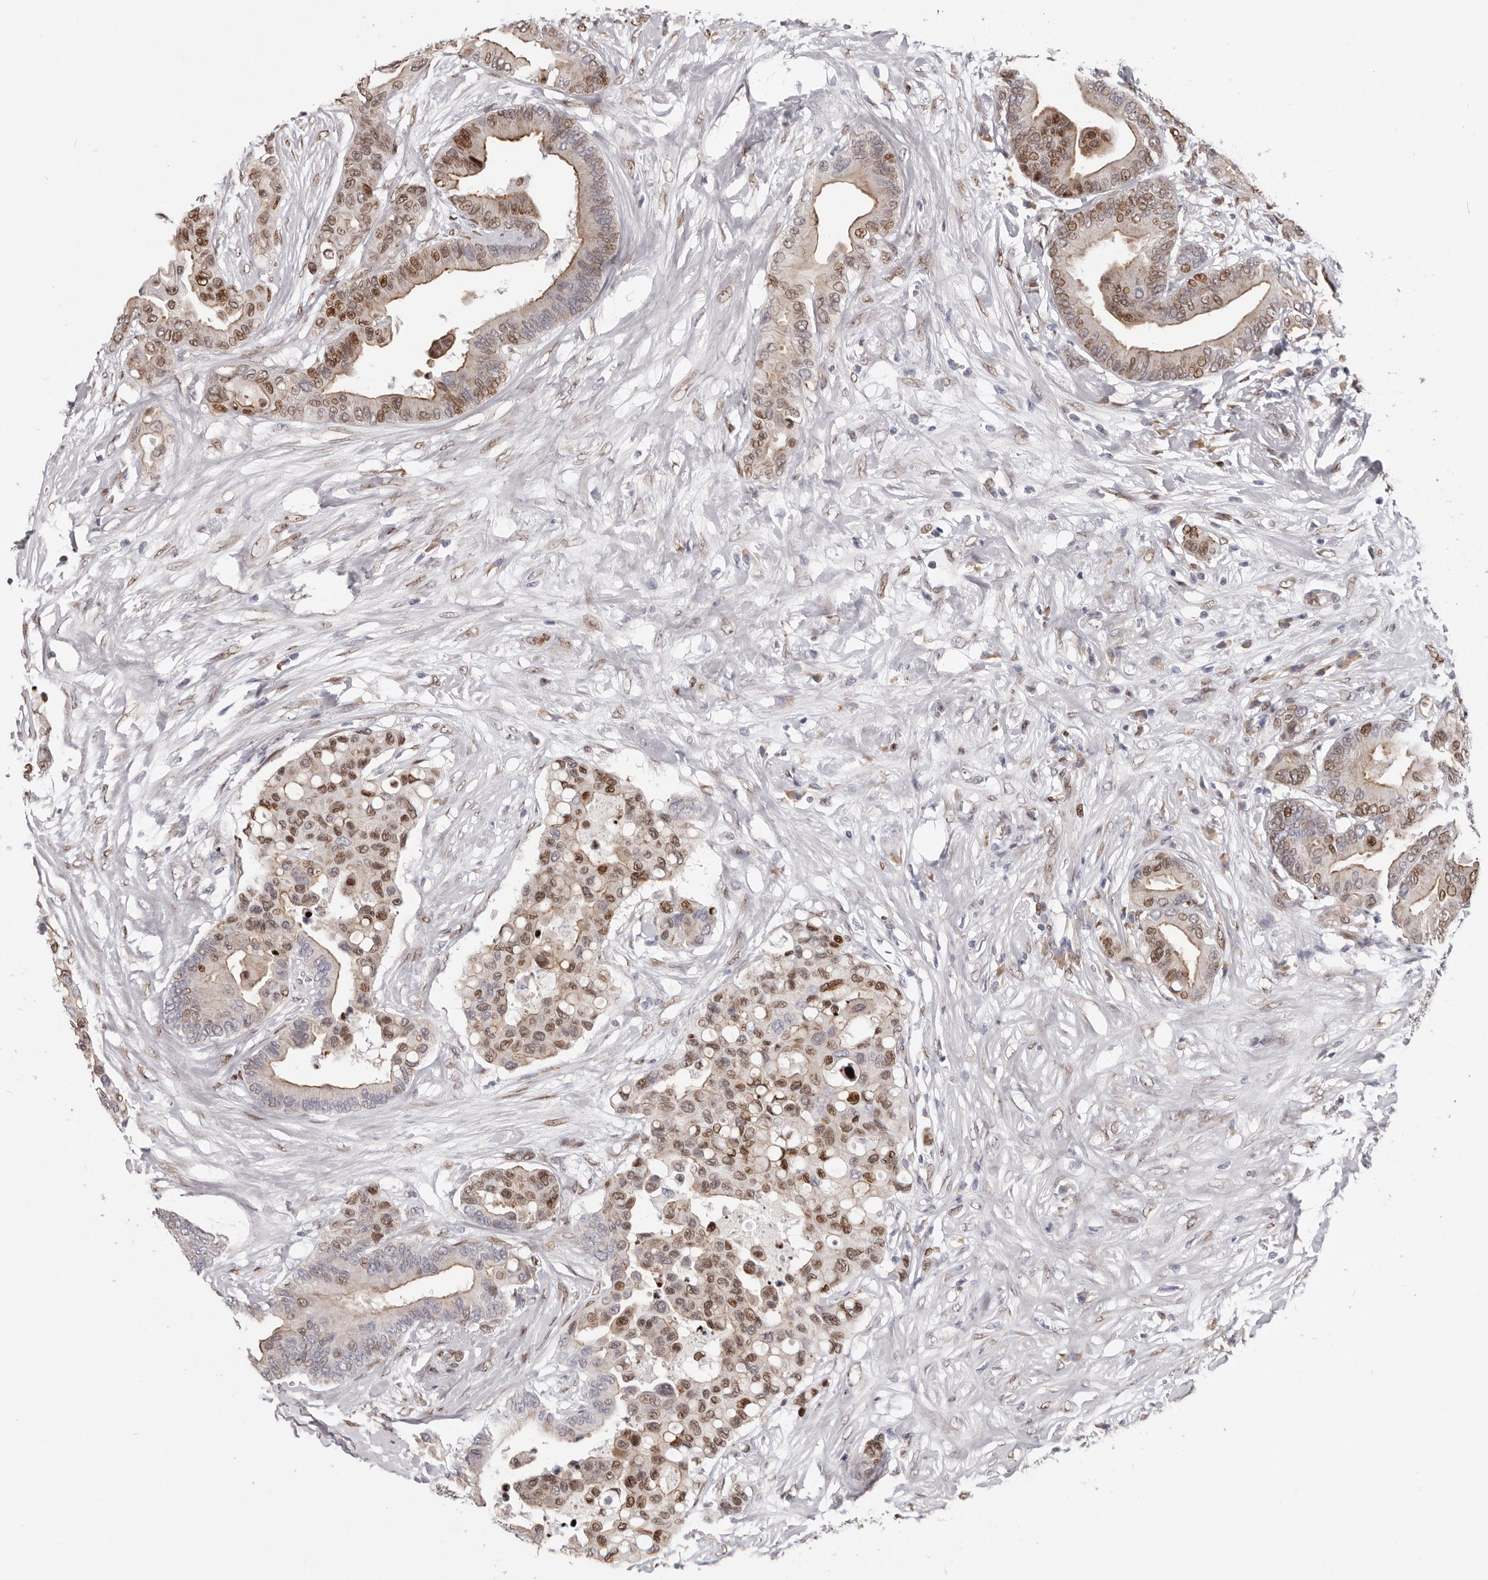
{"staining": {"intensity": "moderate", "quantity": ">75%", "location": "cytoplasmic/membranous,nuclear"}, "tissue": "colorectal cancer", "cell_type": "Tumor cells", "image_type": "cancer", "snomed": [{"axis": "morphology", "description": "Adenocarcinoma, NOS"}, {"axis": "topography", "description": "Colon"}], "caption": "Immunohistochemistry (IHC) micrograph of neoplastic tissue: colorectal adenocarcinoma stained using immunohistochemistry demonstrates medium levels of moderate protein expression localized specifically in the cytoplasmic/membranous and nuclear of tumor cells, appearing as a cytoplasmic/membranous and nuclear brown color.", "gene": "SRP19", "patient": {"sex": "male", "age": 82}}